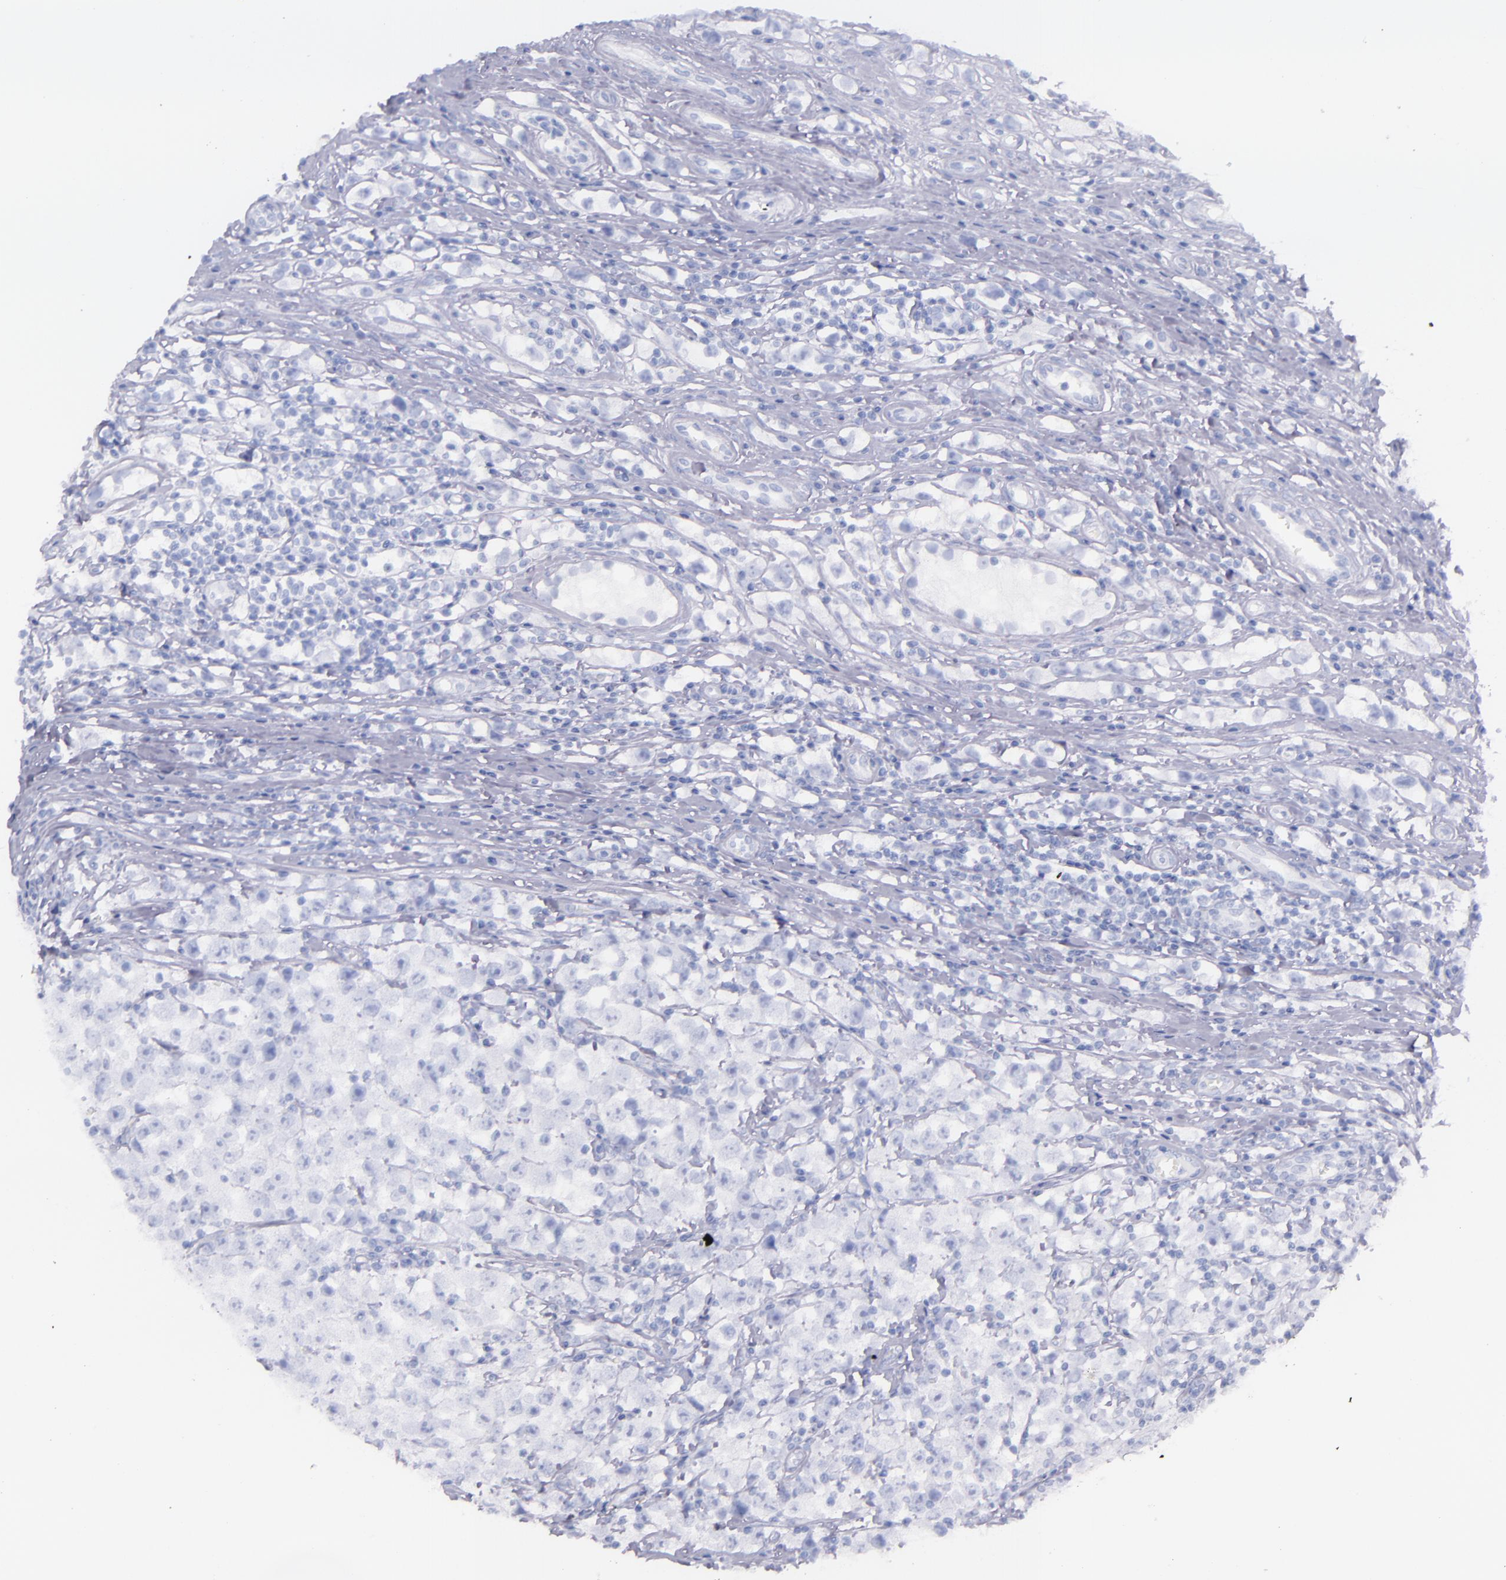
{"staining": {"intensity": "negative", "quantity": "none", "location": "none"}, "tissue": "testis cancer", "cell_type": "Tumor cells", "image_type": "cancer", "snomed": [{"axis": "morphology", "description": "Seminoma, NOS"}, {"axis": "topography", "description": "Testis"}], "caption": "A micrograph of testis cancer (seminoma) stained for a protein shows no brown staining in tumor cells. (Brightfield microscopy of DAB IHC at high magnification).", "gene": "SFTPB", "patient": {"sex": "male", "age": 35}}